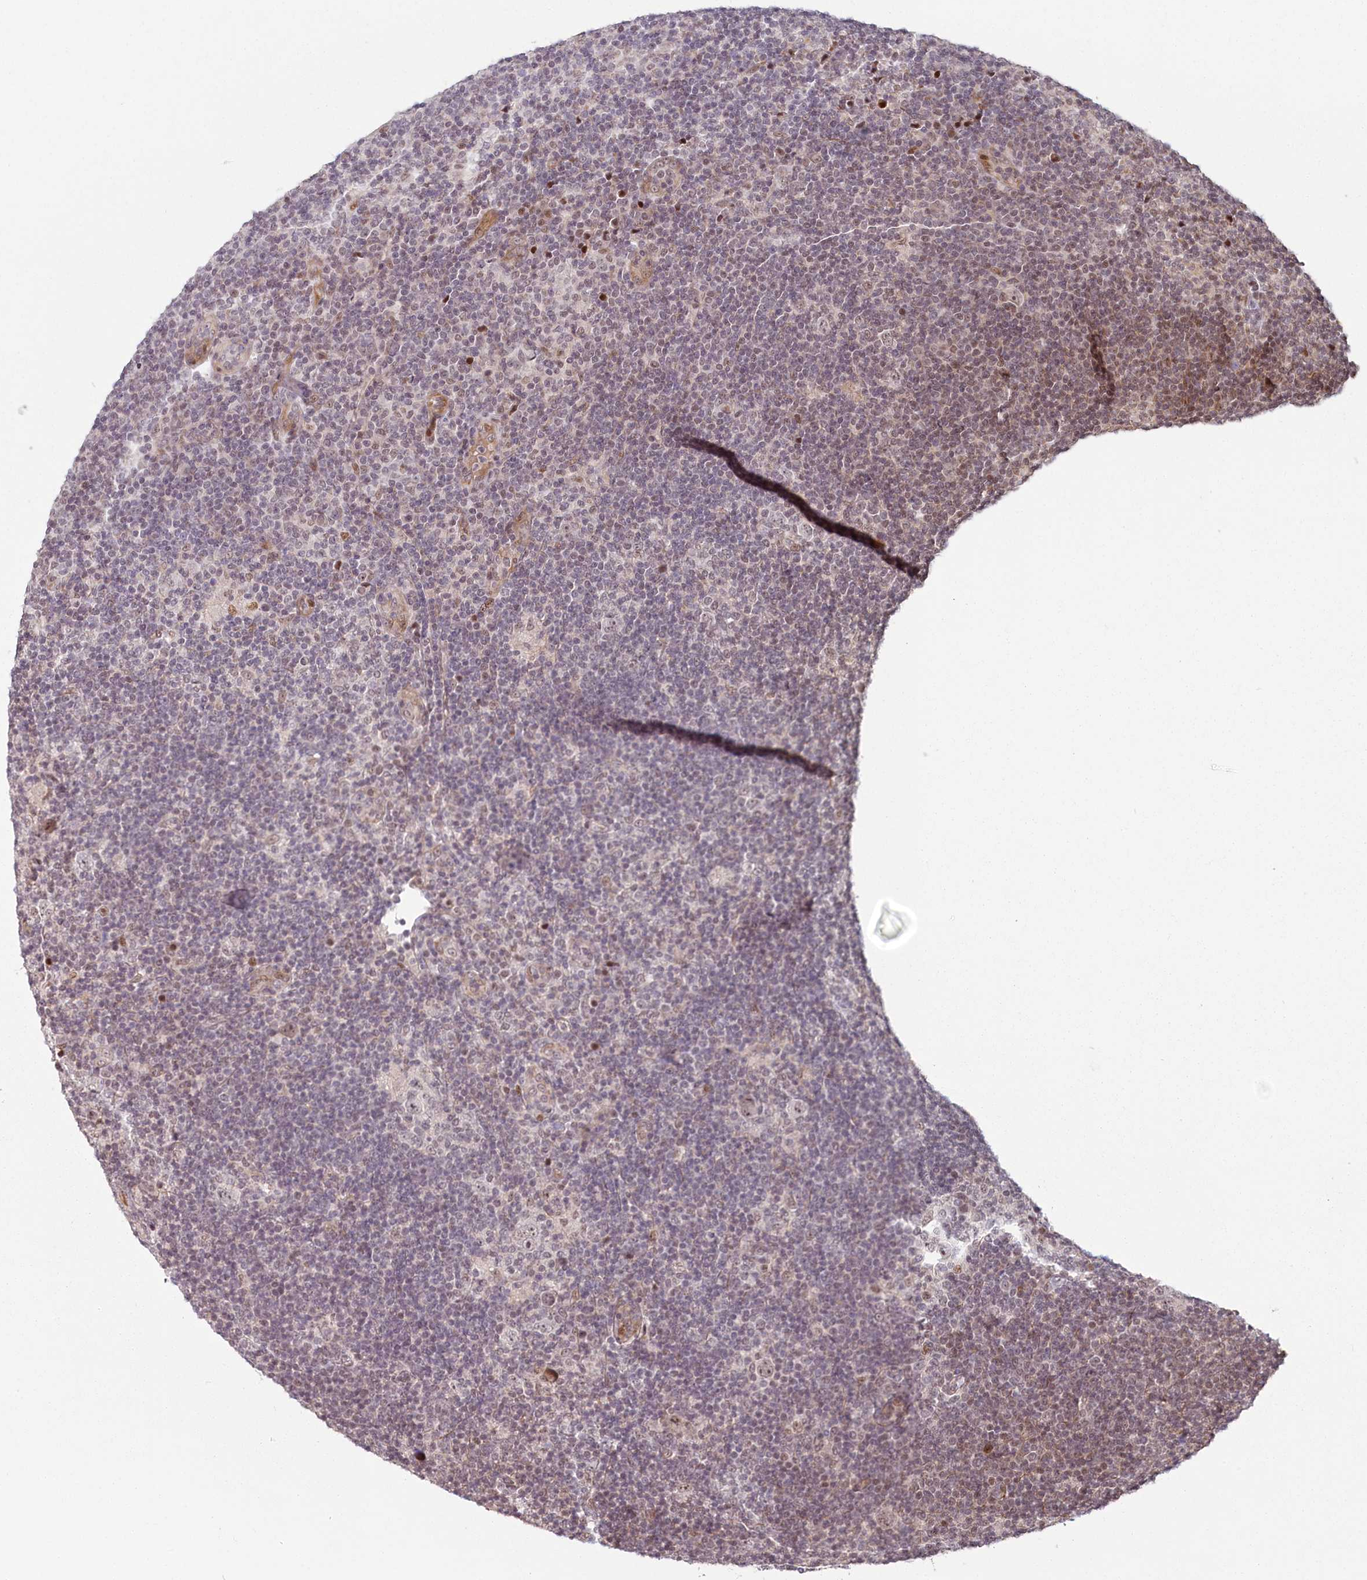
{"staining": {"intensity": "weak", "quantity": "<25%", "location": "nuclear"}, "tissue": "lymphoma", "cell_type": "Tumor cells", "image_type": "cancer", "snomed": [{"axis": "morphology", "description": "Hodgkin's disease, NOS"}, {"axis": "topography", "description": "Lymph node"}], "caption": "Tumor cells show no significant protein positivity in Hodgkin's disease.", "gene": "FAM204A", "patient": {"sex": "female", "age": 57}}